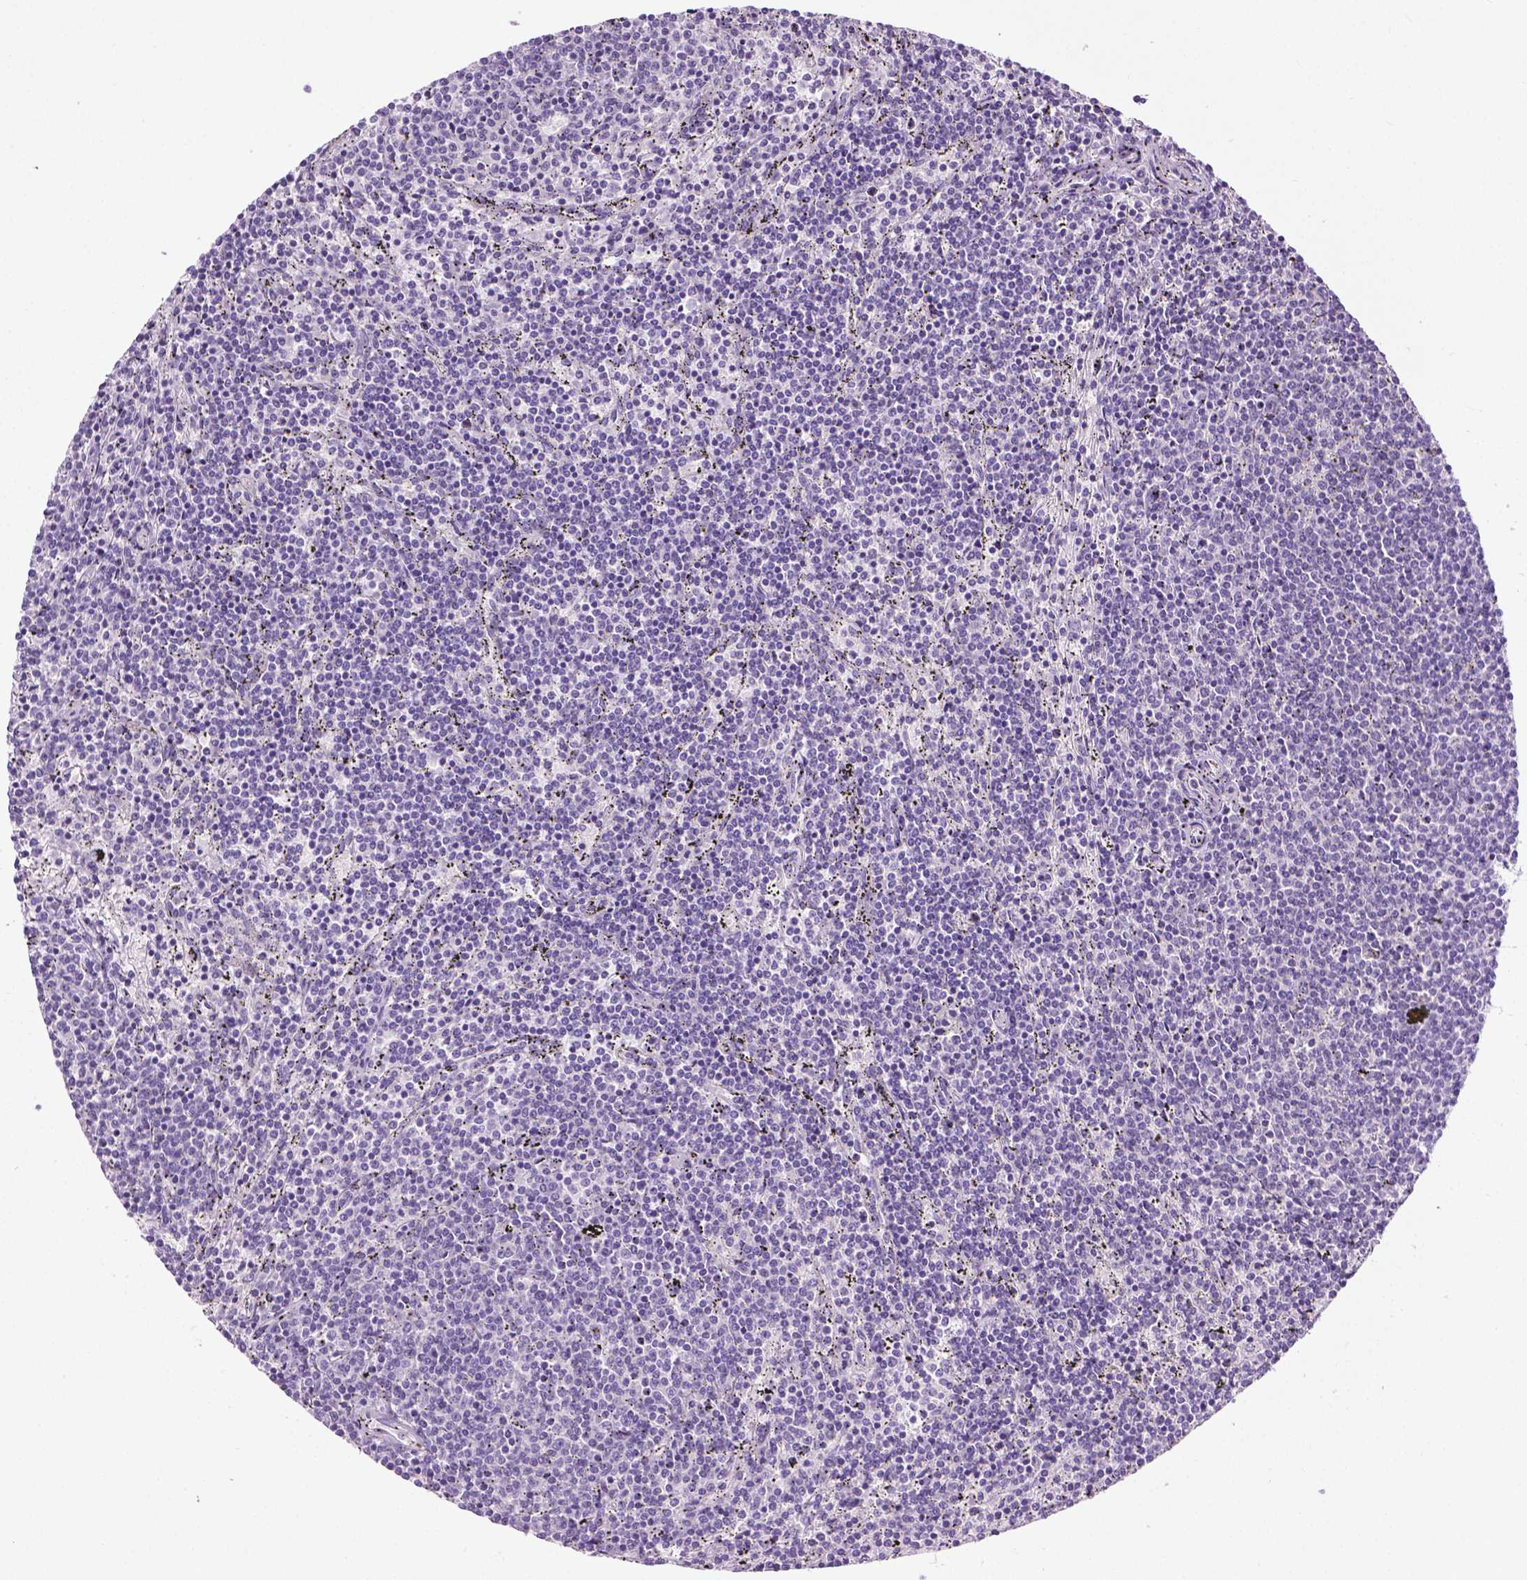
{"staining": {"intensity": "negative", "quantity": "none", "location": "none"}, "tissue": "lymphoma", "cell_type": "Tumor cells", "image_type": "cancer", "snomed": [{"axis": "morphology", "description": "Malignant lymphoma, non-Hodgkin's type, Low grade"}, {"axis": "topography", "description": "Spleen"}], "caption": "This is a photomicrograph of IHC staining of malignant lymphoma, non-Hodgkin's type (low-grade), which shows no positivity in tumor cells.", "gene": "SPECC1L", "patient": {"sex": "female", "age": 50}}